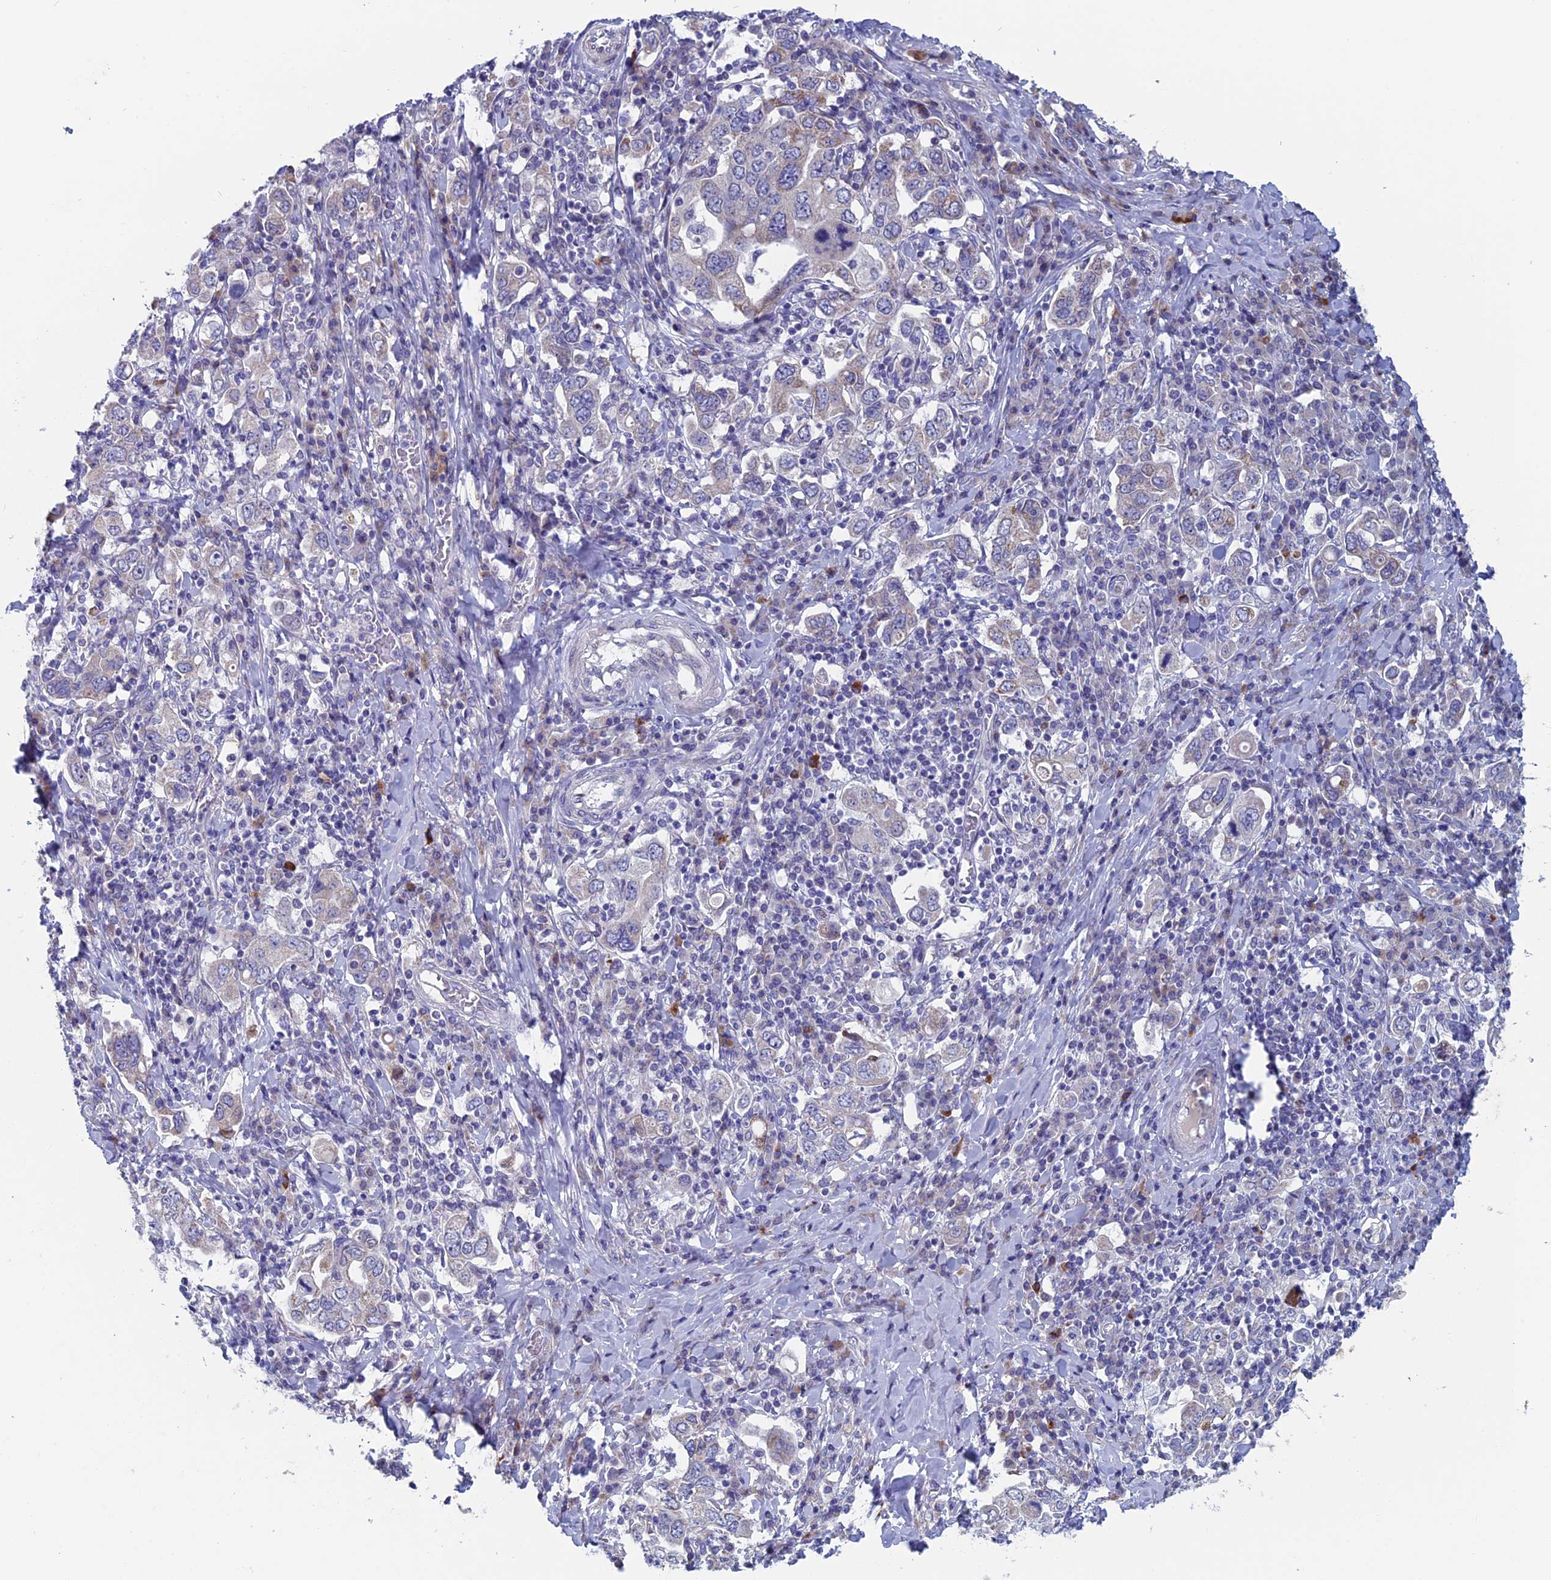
{"staining": {"intensity": "negative", "quantity": "none", "location": "none"}, "tissue": "stomach cancer", "cell_type": "Tumor cells", "image_type": "cancer", "snomed": [{"axis": "morphology", "description": "Adenocarcinoma, NOS"}, {"axis": "topography", "description": "Stomach, upper"}], "caption": "This histopathology image is of adenocarcinoma (stomach) stained with IHC to label a protein in brown with the nuclei are counter-stained blue. There is no positivity in tumor cells.", "gene": "NIBAN3", "patient": {"sex": "male", "age": 62}}